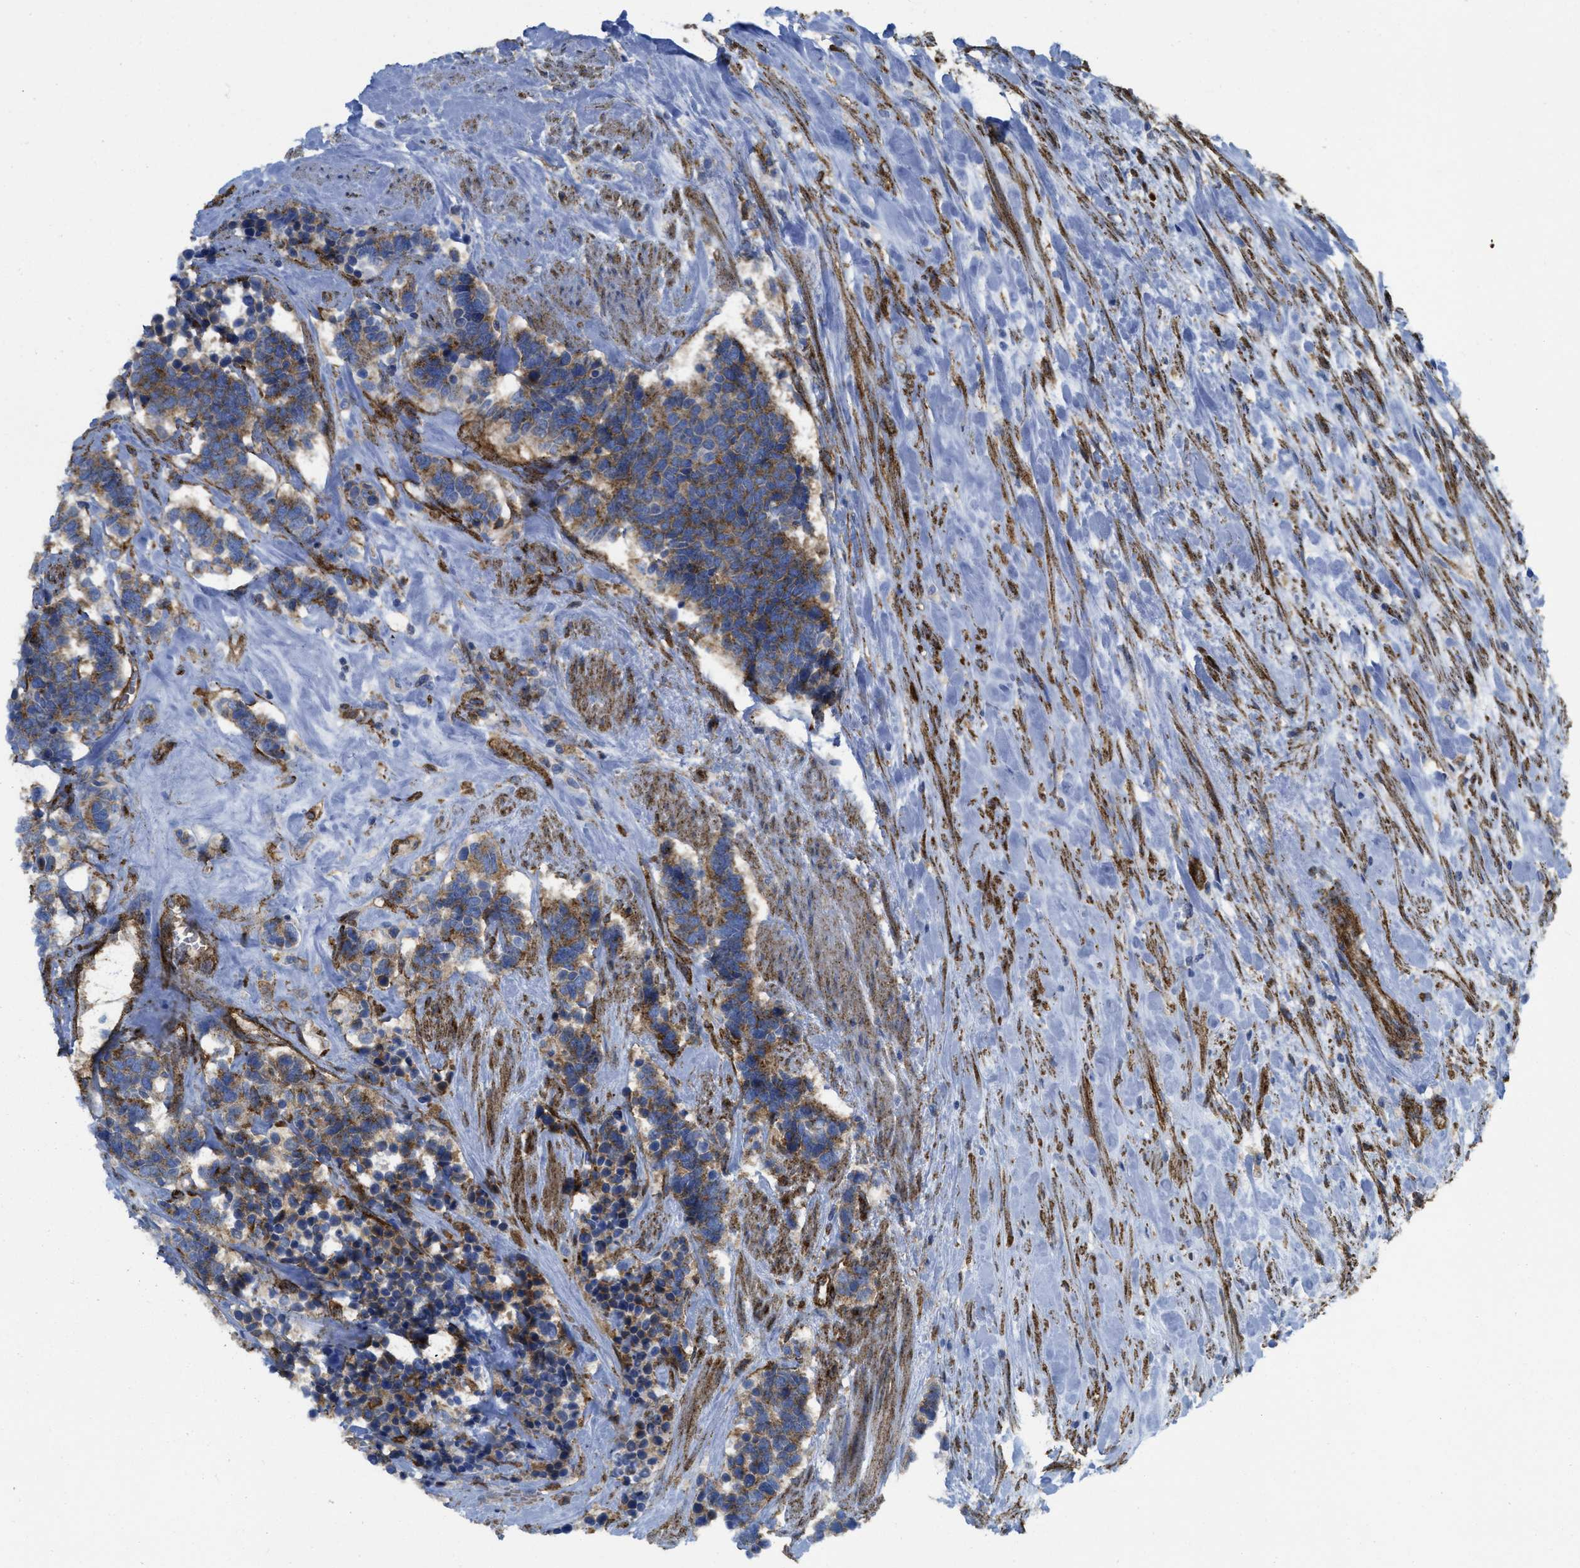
{"staining": {"intensity": "moderate", "quantity": ">75%", "location": "cytoplasmic/membranous"}, "tissue": "carcinoid", "cell_type": "Tumor cells", "image_type": "cancer", "snomed": [{"axis": "morphology", "description": "Carcinoma, NOS"}, {"axis": "morphology", "description": "Carcinoid, malignant, NOS"}, {"axis": "topography", "description": "Urinary bladder"}], "caption": "An image showing moderate cytoplasmic/membranous staining in about >75% of tumor cells in carcinoid, as visualized by brown immunohistochemical staining.", "gene": "HIP1", "patient": {"sex": "male", "age": 57}}